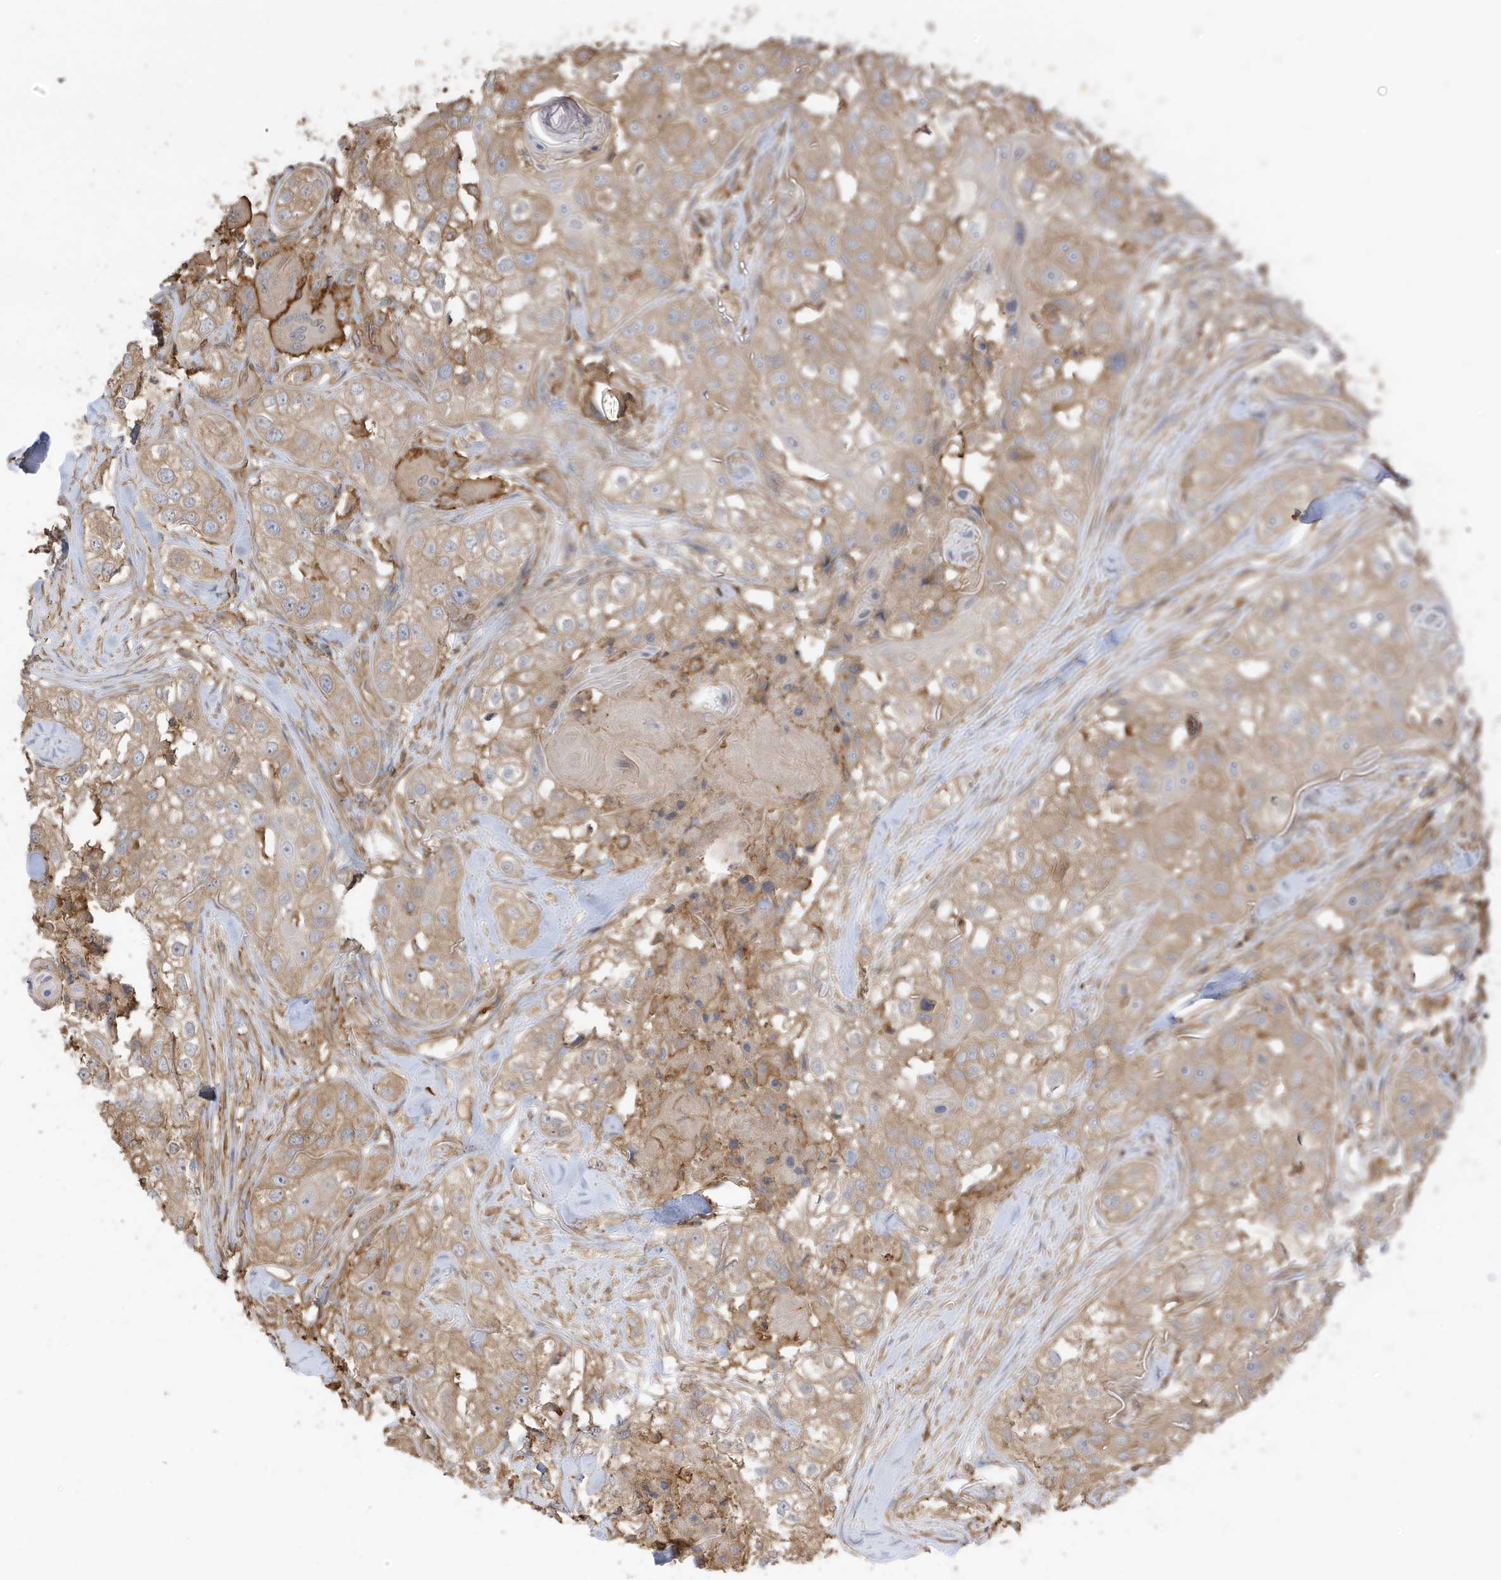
{"staining": {"intensity": "weak", "quantity": ">75%", "location": "cytoplasmic/membranous"}, "tissue": "head and neck cancer", "cell_type": "Tumor cells", "image_type": "cancer", "snomed": [{"axis": "morphology", "description": "Normal tissue, NOS"}, {"axis": "morphology", "description": "Squamous cell carcinoma, NOS"}, {"axis": "topography", "description": "Skeletal muscle"}, {"axis": "topography", "description": "Head-Neck"}], "caption": "Head and neck cancer (squamous cell carcinoma) stained with immunohistochemistry displays weak cytoplasmic/membranous positivity in about >75% of tumor cells.", "gene": "ZBTB8A", "patient": {"sex": "male", "age": 51}}